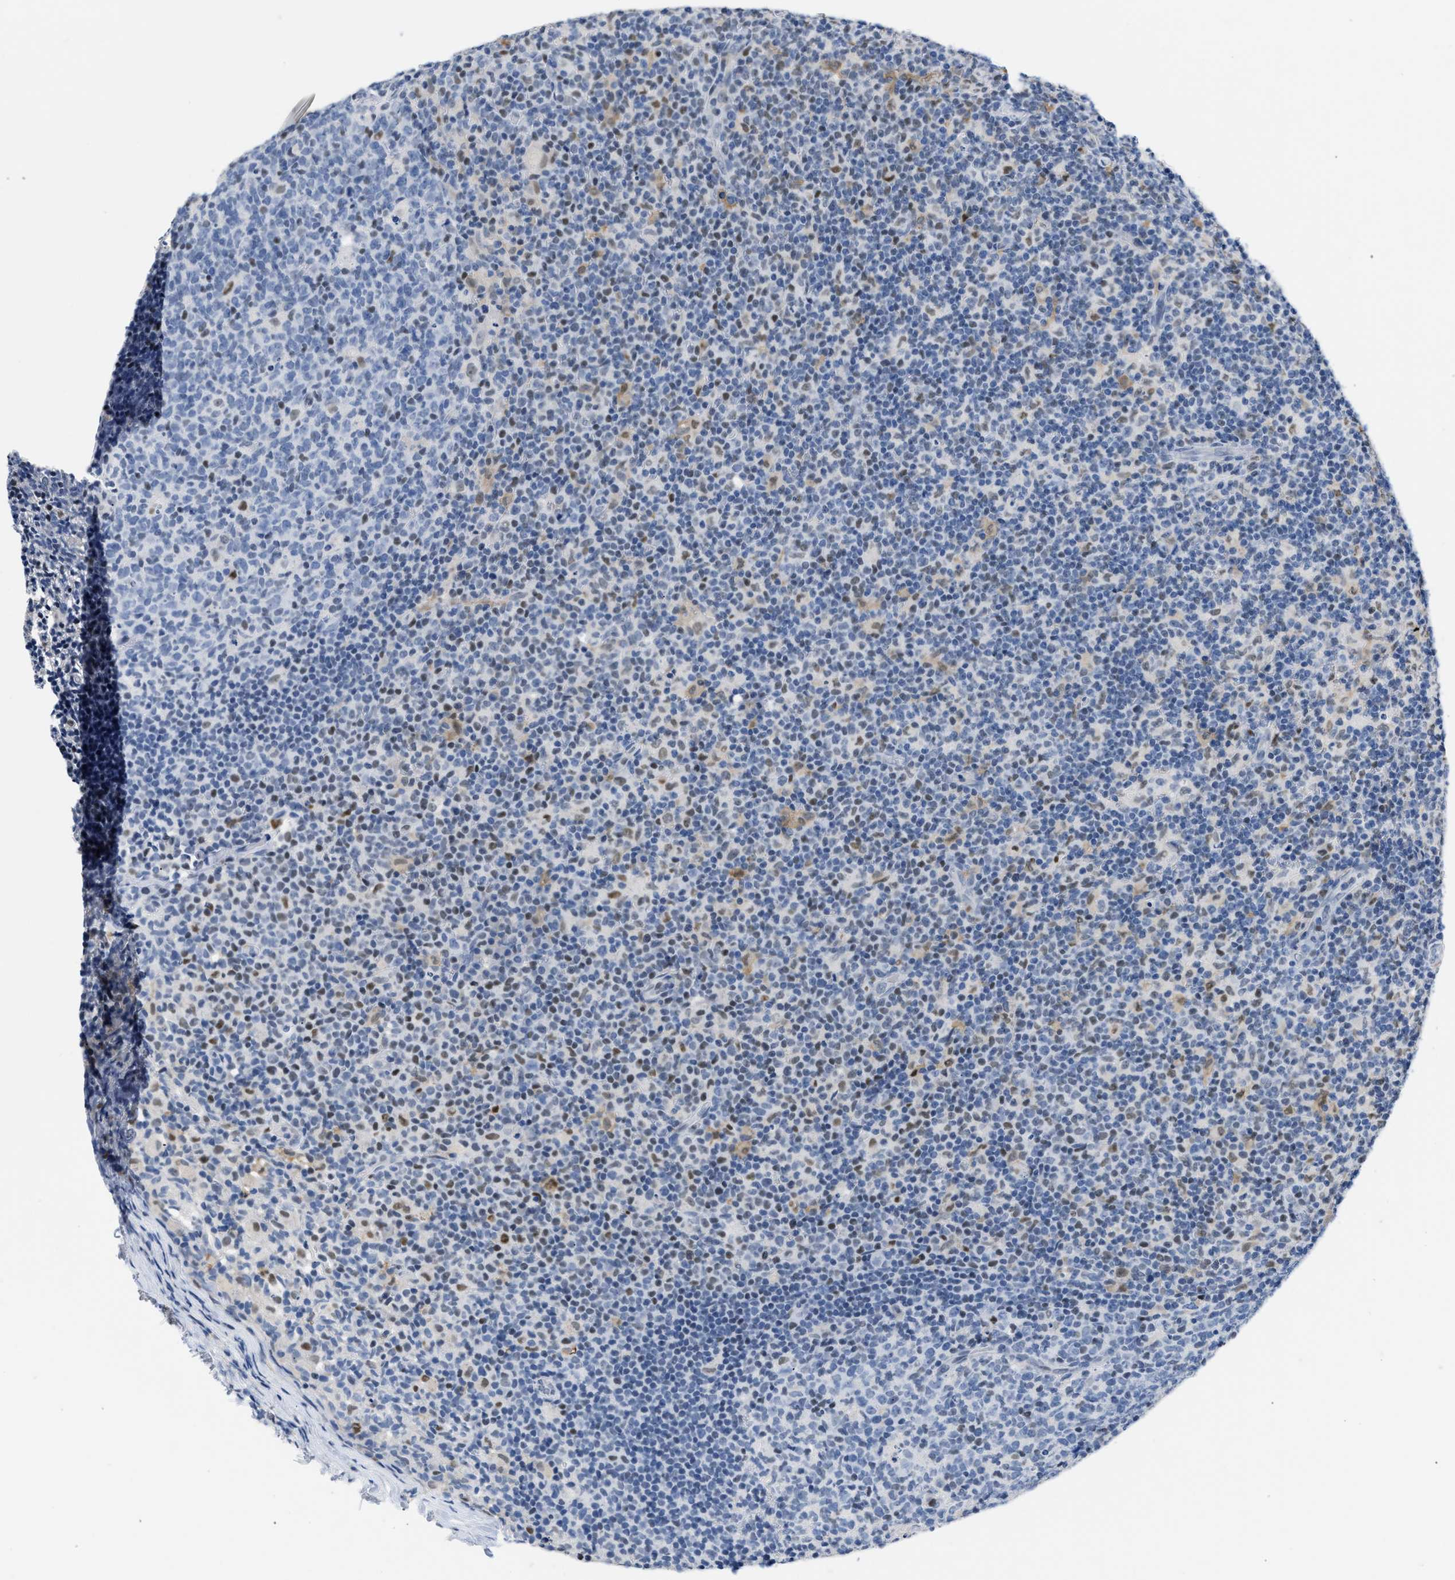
{"staining": {"intensity": "negative", "quantity": "none", "location": "none"}, "tissue": "lymph node", "cell_type": "Germinal center cells", "image_type": "normal", "snomed": [{"axis": "morphology", "description": "Normal tissue, NOS"}, {"axis": "morphology", "description": "Inflammation, NOS"}, {"axis": "topography", "description": "Lymph node"}], "caption": "This micrograph is of benign lymph node stained with immunohistochemistry (IHC) to label a protein in brown with the nuclei are counter-stained blue. There is no staining in germinal center cells. (Immunohistochemistry (ihc), brightfield microscopy, high magnification).", "gene": "BOLL", "patient": {"sex": "male", "age": 55}}